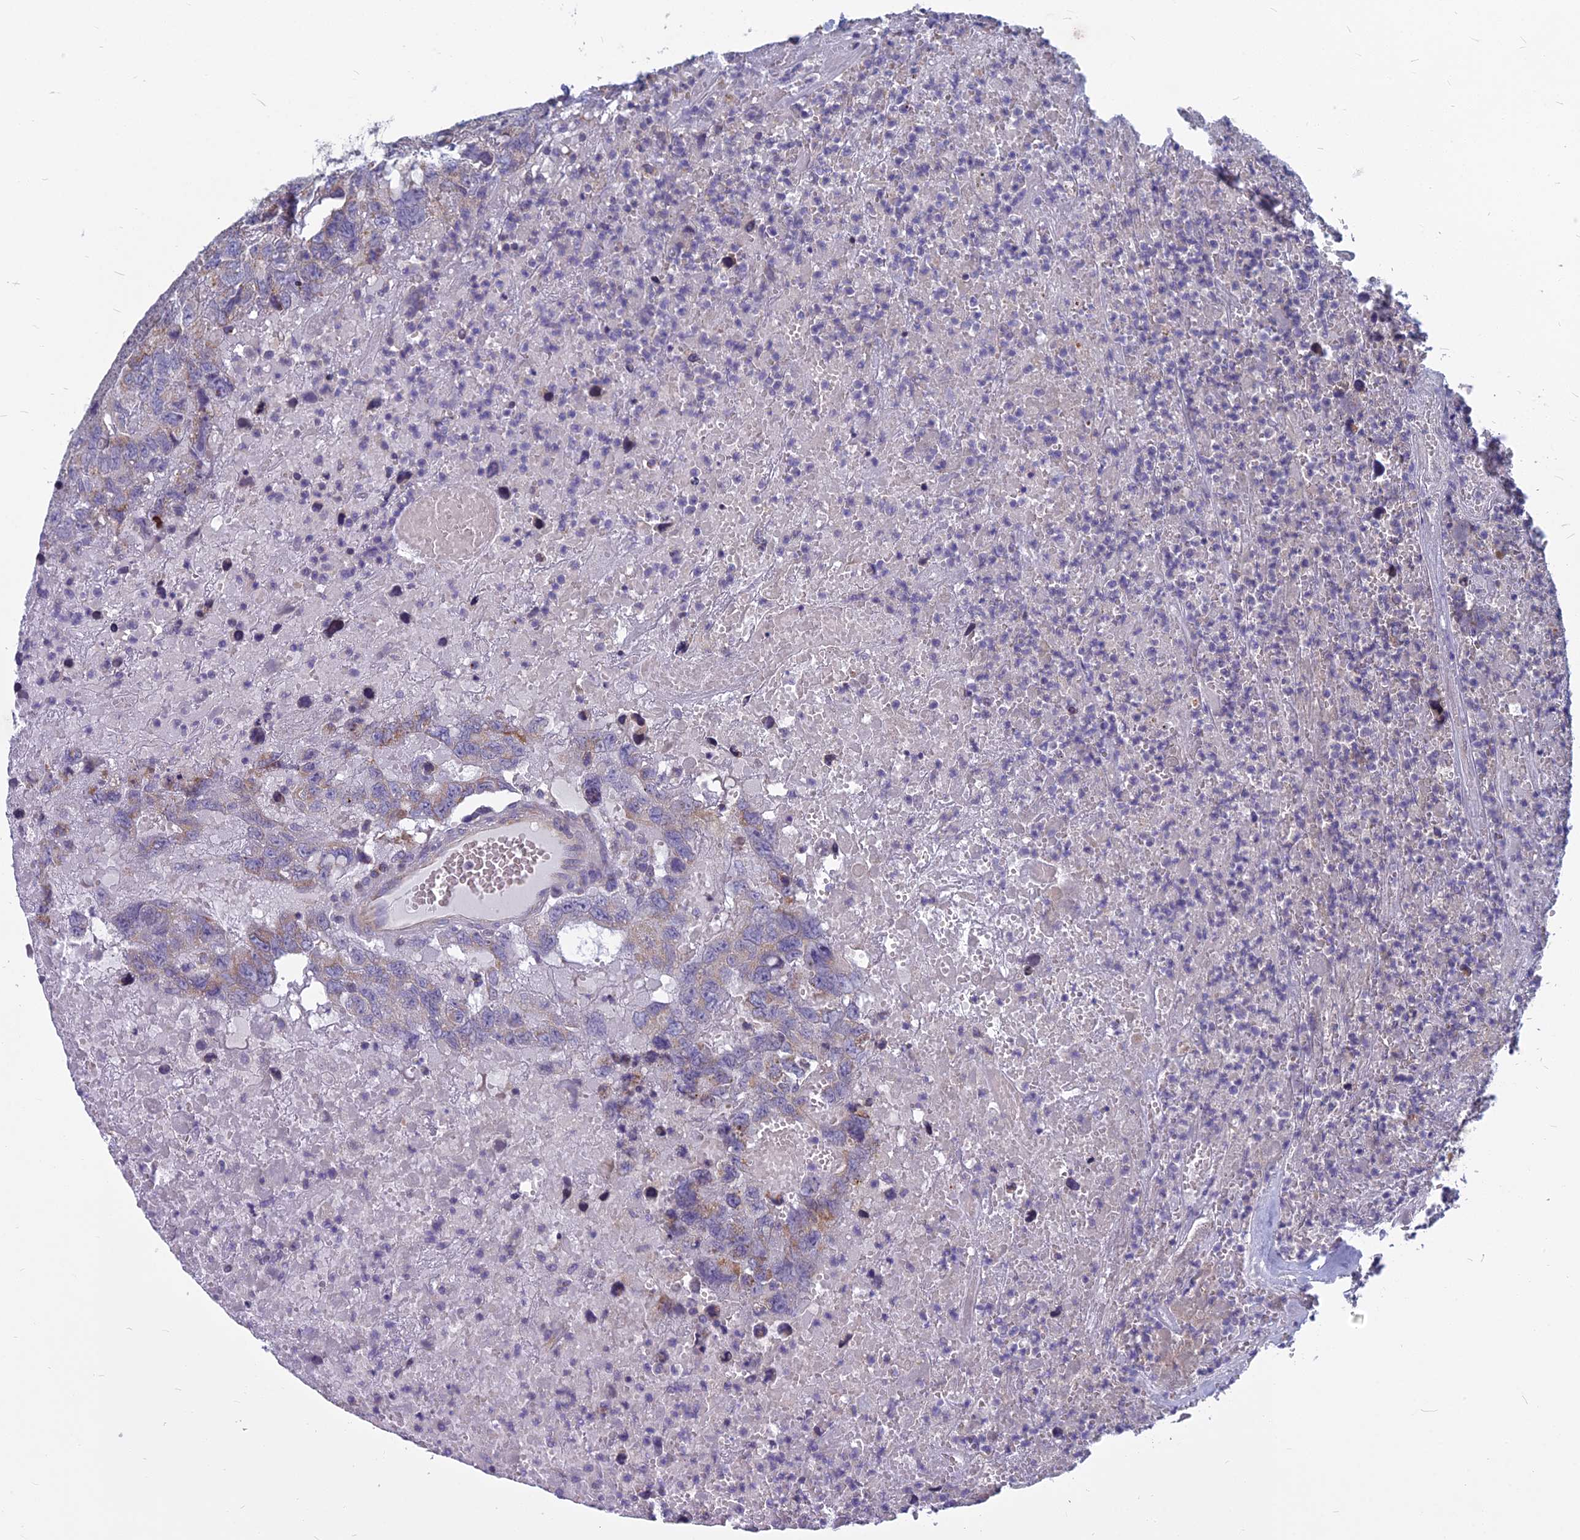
{"staining": {"intensity": "weak", "quantity": "25%-75%", "location": "cytoplasmic/membranous"}, "tissue": "testis cancer", "cell_type": "Tumor cells", "image_type": "cancer", "snomed": [{"axis": "morphology", "description": "Carcinoma, Embryonal, NOS"}, {"axis": "topography", "description": "Testis"}], "caption": "A histopathology image showing weak cytoplasmic/membranous positivity in about 25%-75% of tumor cells in testis cancer (embryonal carcinoma), as visualized by brown immunohistochemical staining.", "gene": "COX20", "patient": {"sex": "male", "age": 45}}